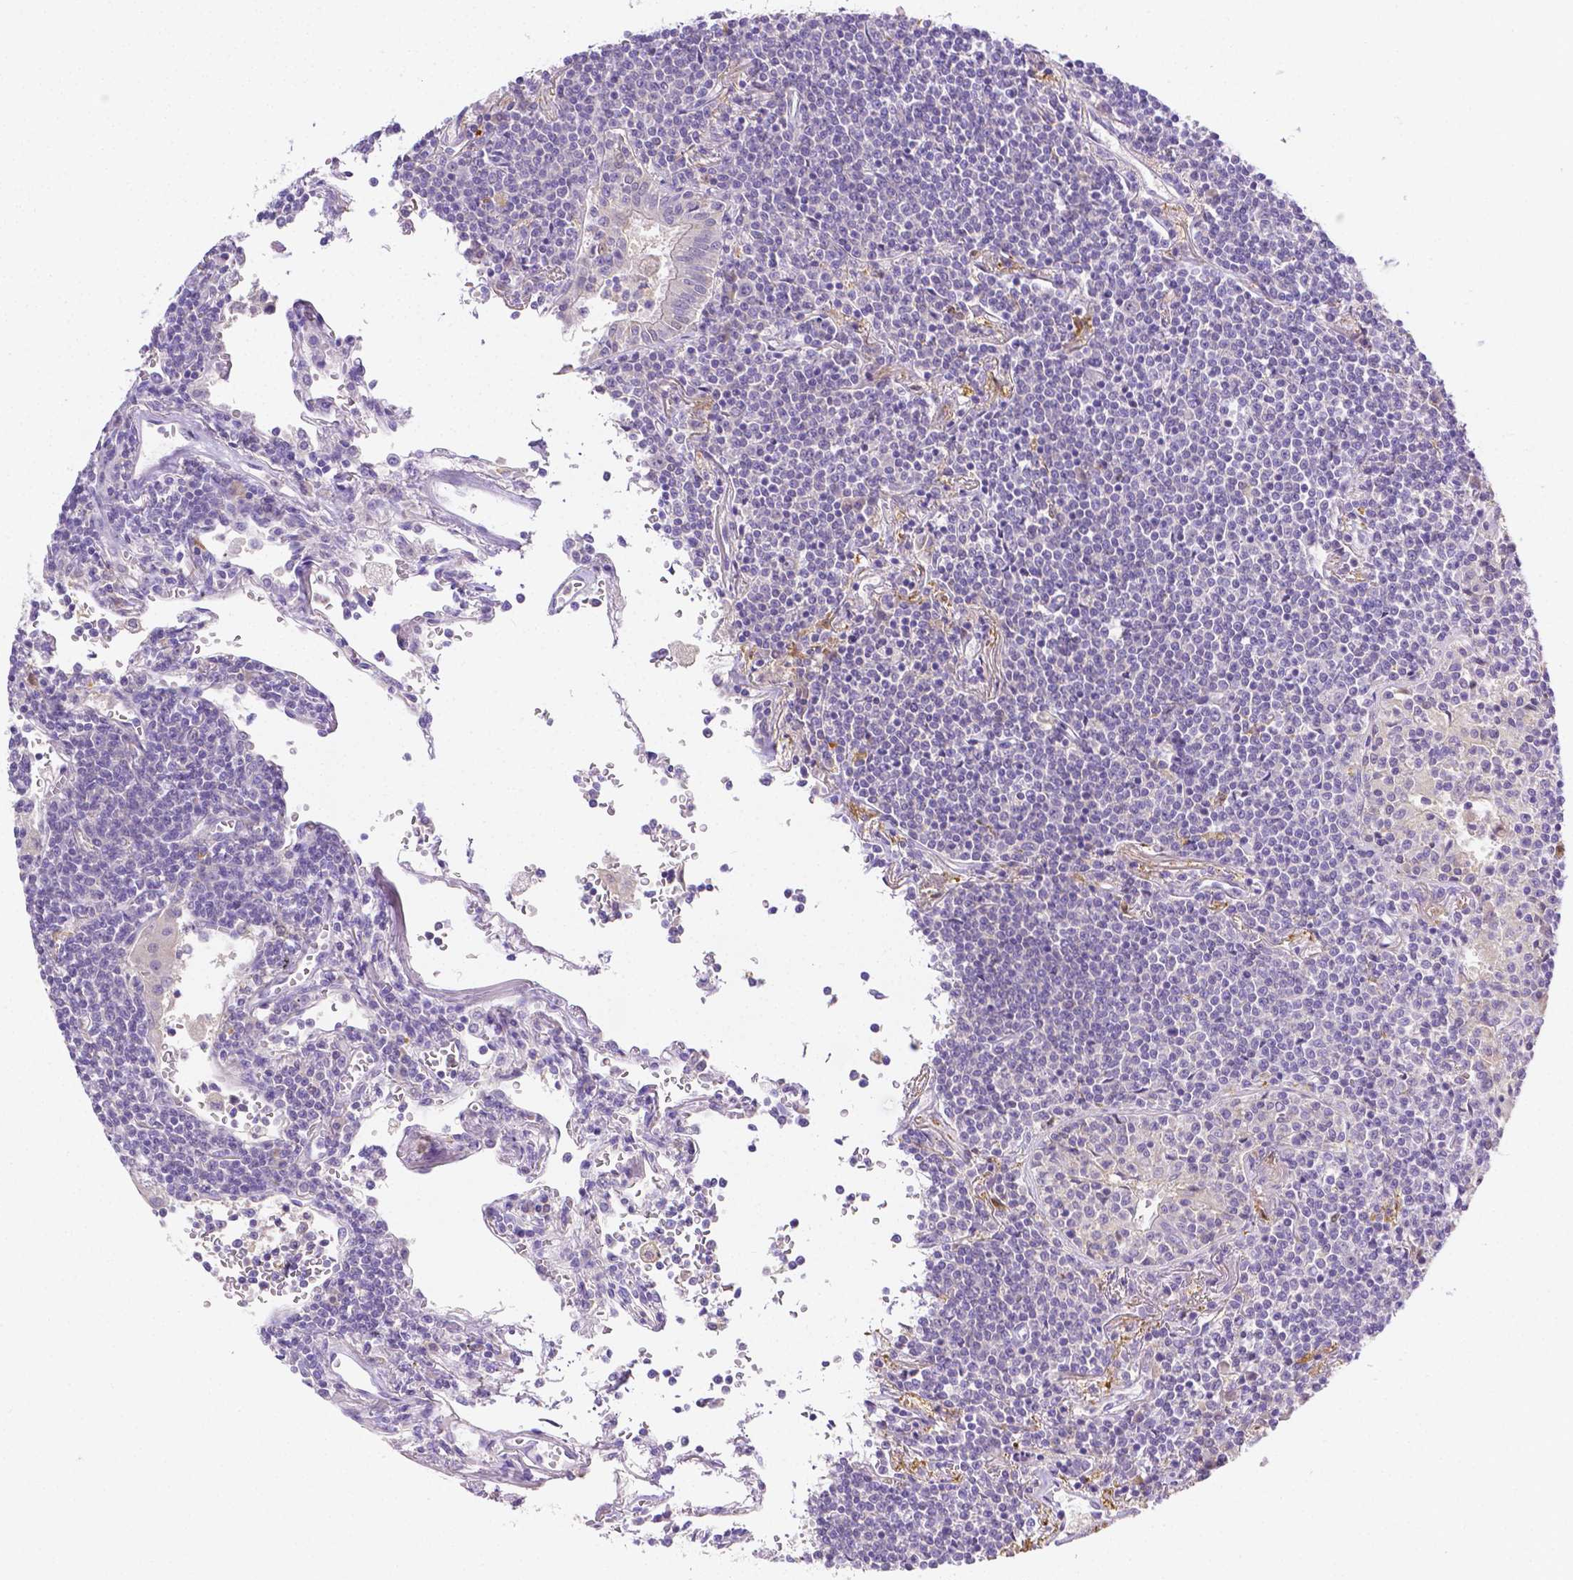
{"staining": {"intensity": "negative", "quantity": "none", "location": "none"}, "tissue": "lymphoma", "cell_type": "Tumor cells", "image_type": "cancer", "snomed": [{"axis": "morphology", "description": "Malignant lymphoma, non-Hodgkin's type, Low grade"}, {"axis": "topography", "description": "Lung"}], "caption": "Image shows no protein staining in tumor cells of lymphoma tissue.", "gene": "NXPH2", "patient": {"sex": "female", "age": 71}}